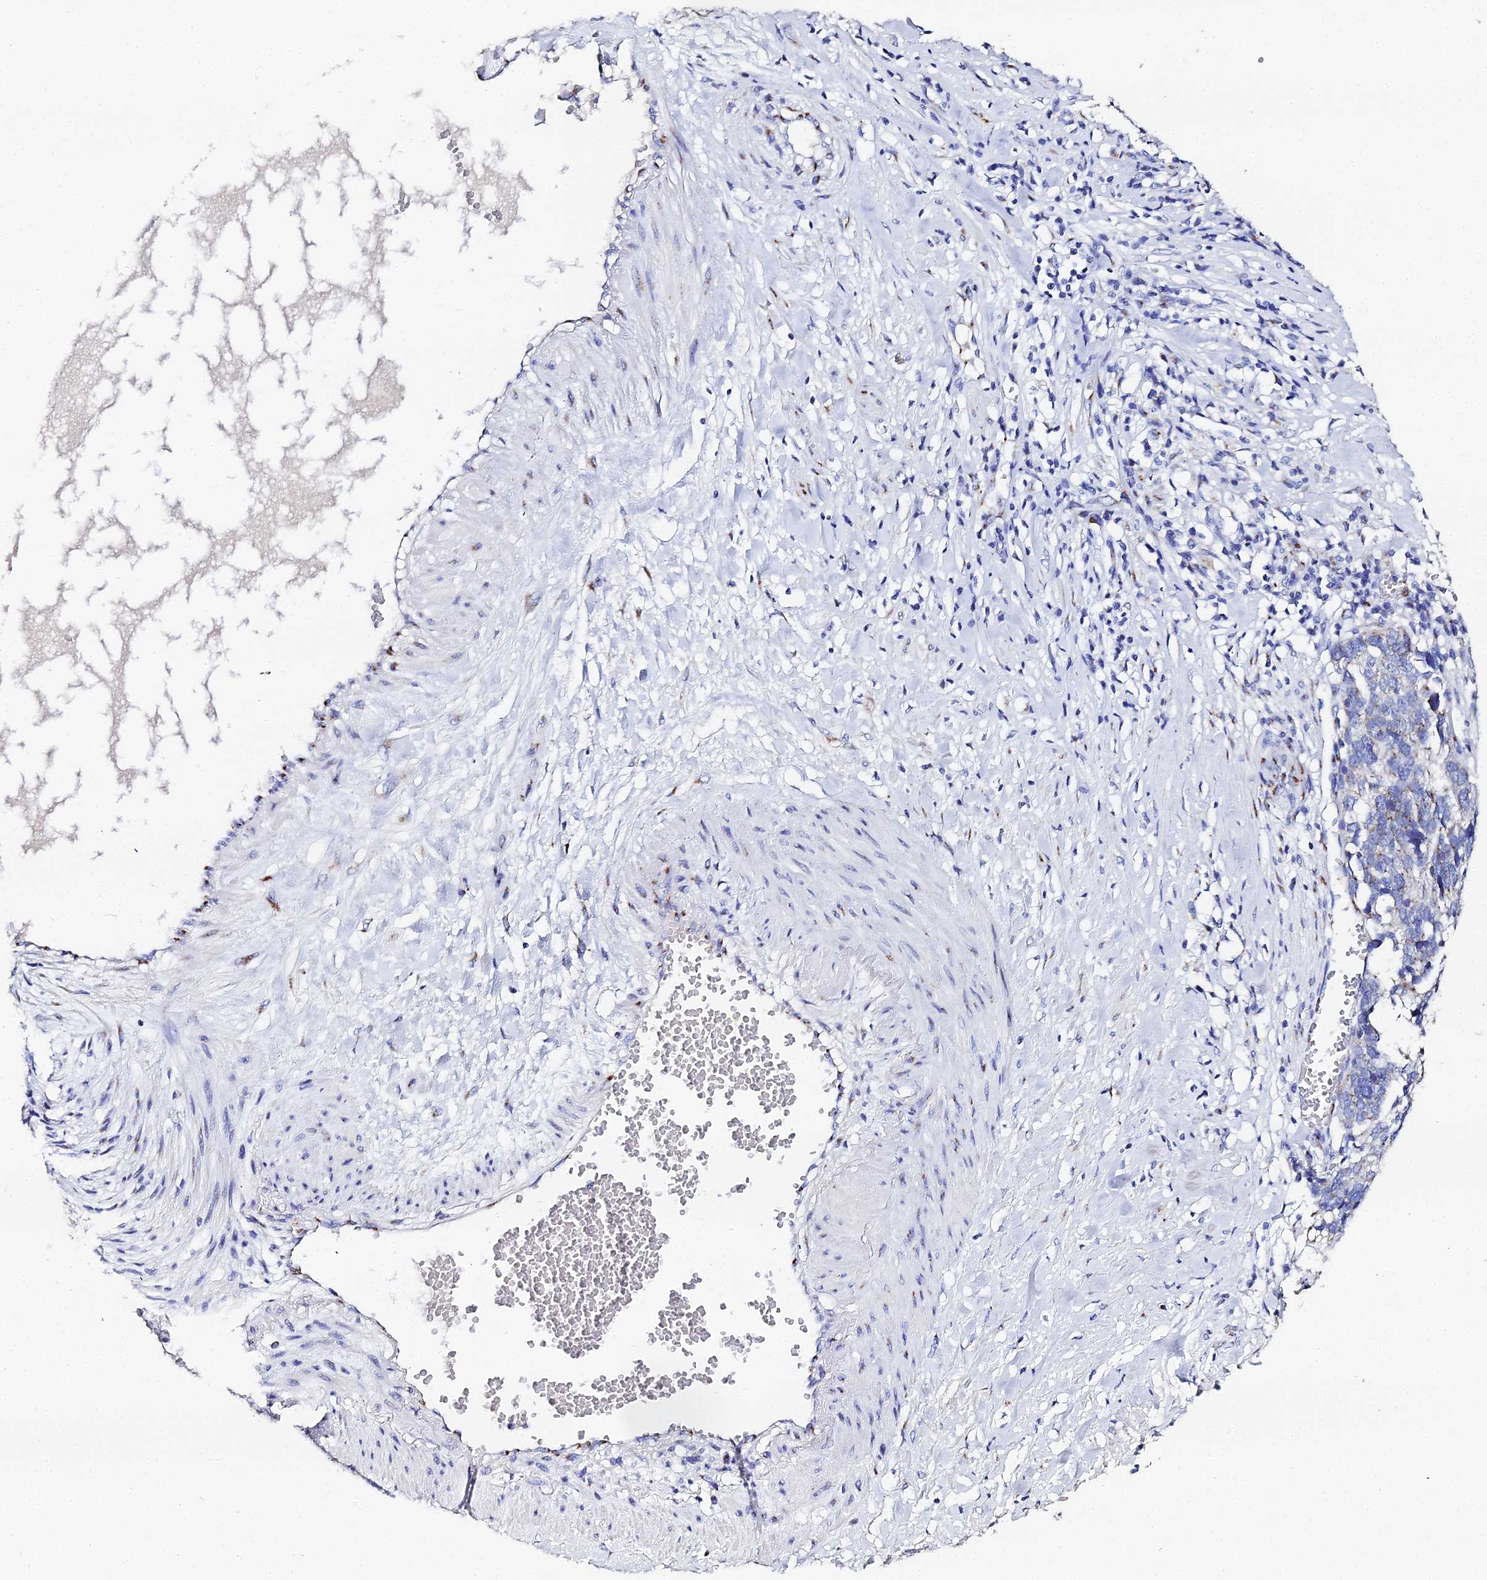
{"staining": {"intensity": "moderate", "quantity": "<25%", "location": "cytoplasmic/membranous"}, "tissue": "ovarian cancer", "cell_type": "Tumor cells", "image_type": "cancer", "snomed": [{"axis": "morphology", "description": "Cystadenocarcinoma, serous, NOS"}, {"axis": "topography", "description": "Ovary"}], "caption": "Immunohistochemical staining of human ovarian cancer (serous cystadenocarcinoma) exhibits low levels of moderate cytoplasmic/membranous staining in about <25% of tumor cells.", "gene": "ENSG00000268674", "patient": {"sex": "female", "age": 59}}